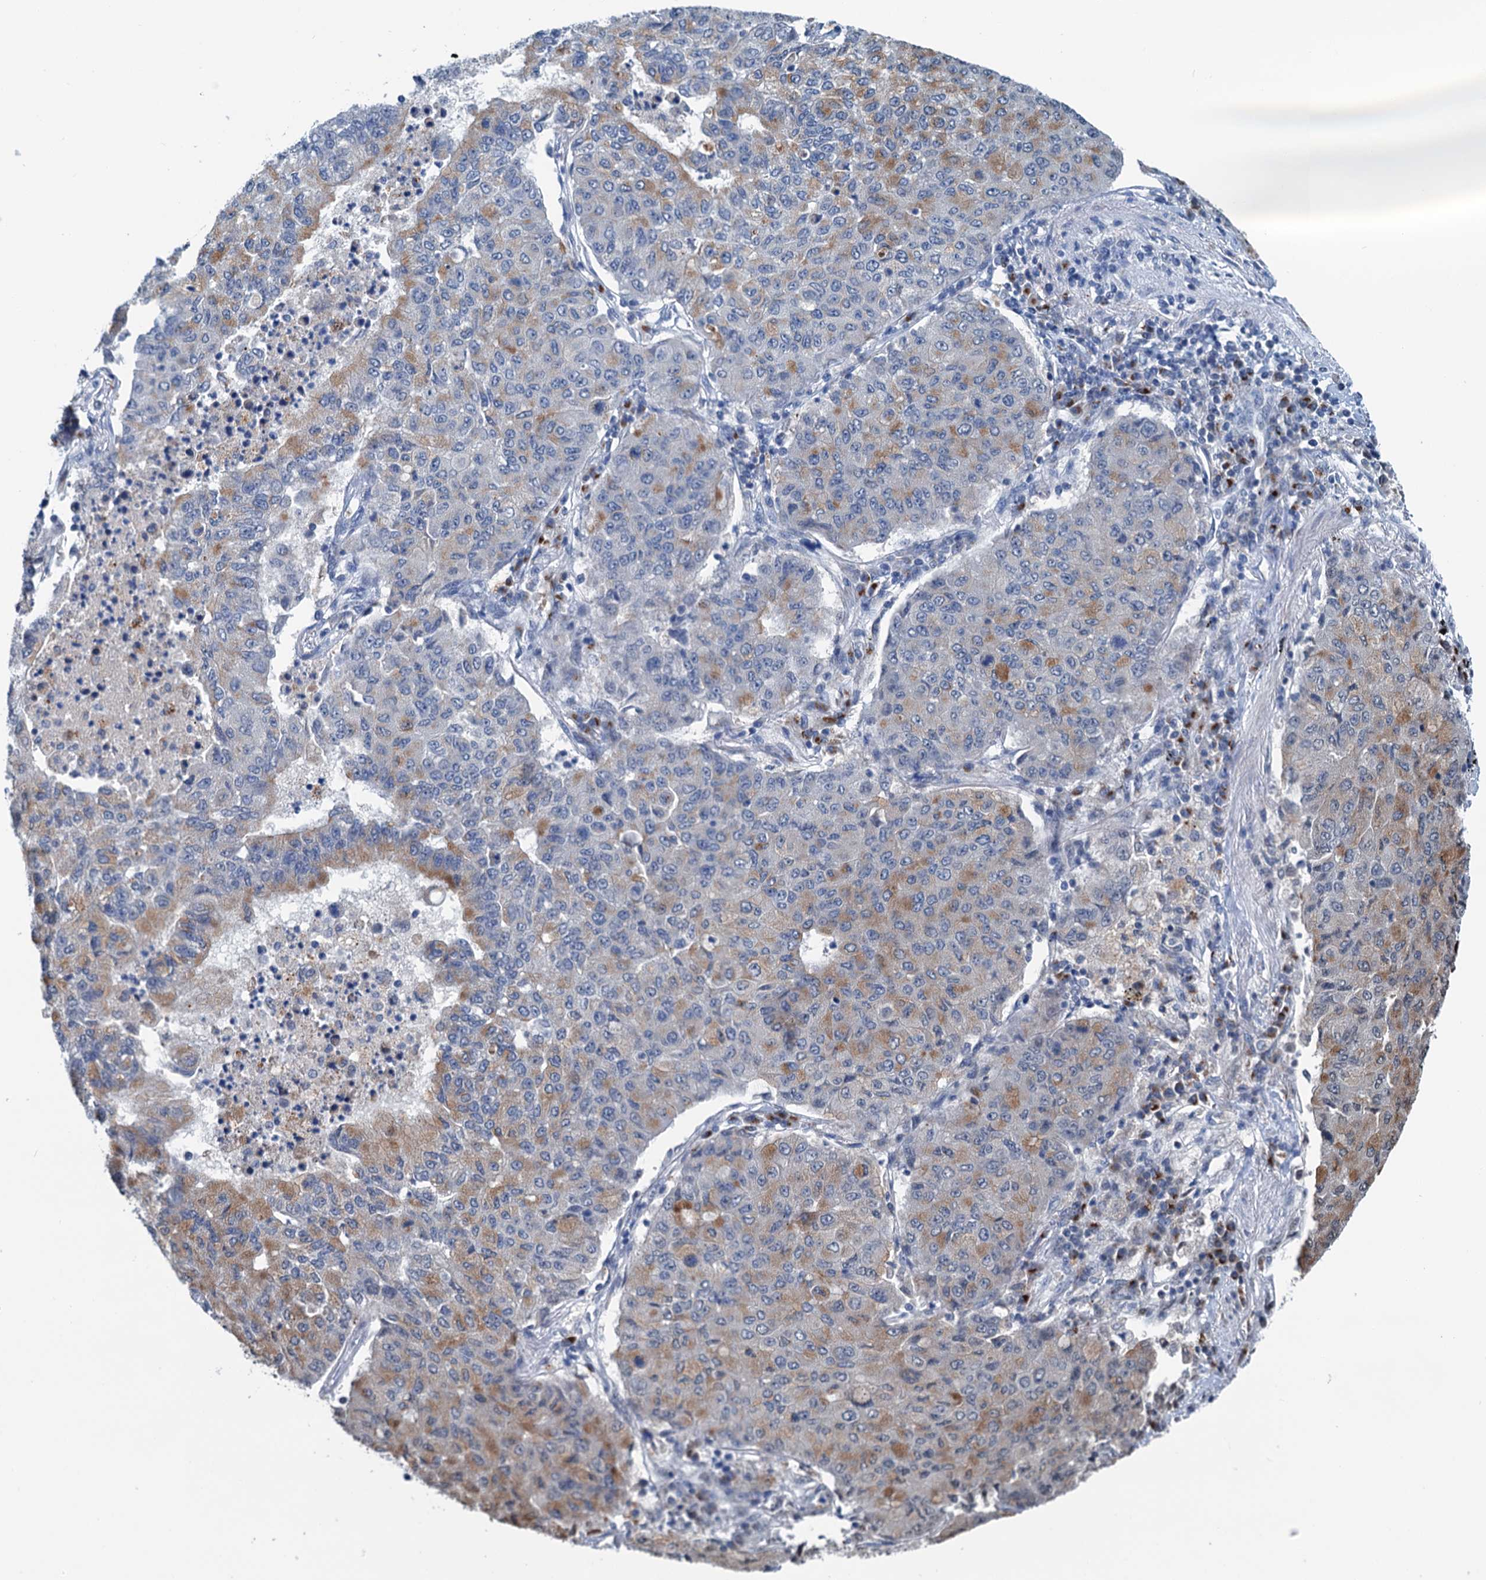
{"staining": {"intensity": "moderate", "quantity": "<25%", "location": "cytoplasmic/membranous"}, "tissue": "lung cancer", "cell_type": "Tumor cells", "image_type": "cancer", "snomed": [{"axis": "morphology", "description": "Squamous cell carcinoma, NOS"}, {"axis": "topography", "description": "Lung"}], "caption": "IHC of human lung squamous cell carcinoma shows low levels of moderate cytoplasmic/membranous expression in approximately <25% of tumor cells.", "gene": "SHLD1", "patient": {"sex": "male", "age": 74}}